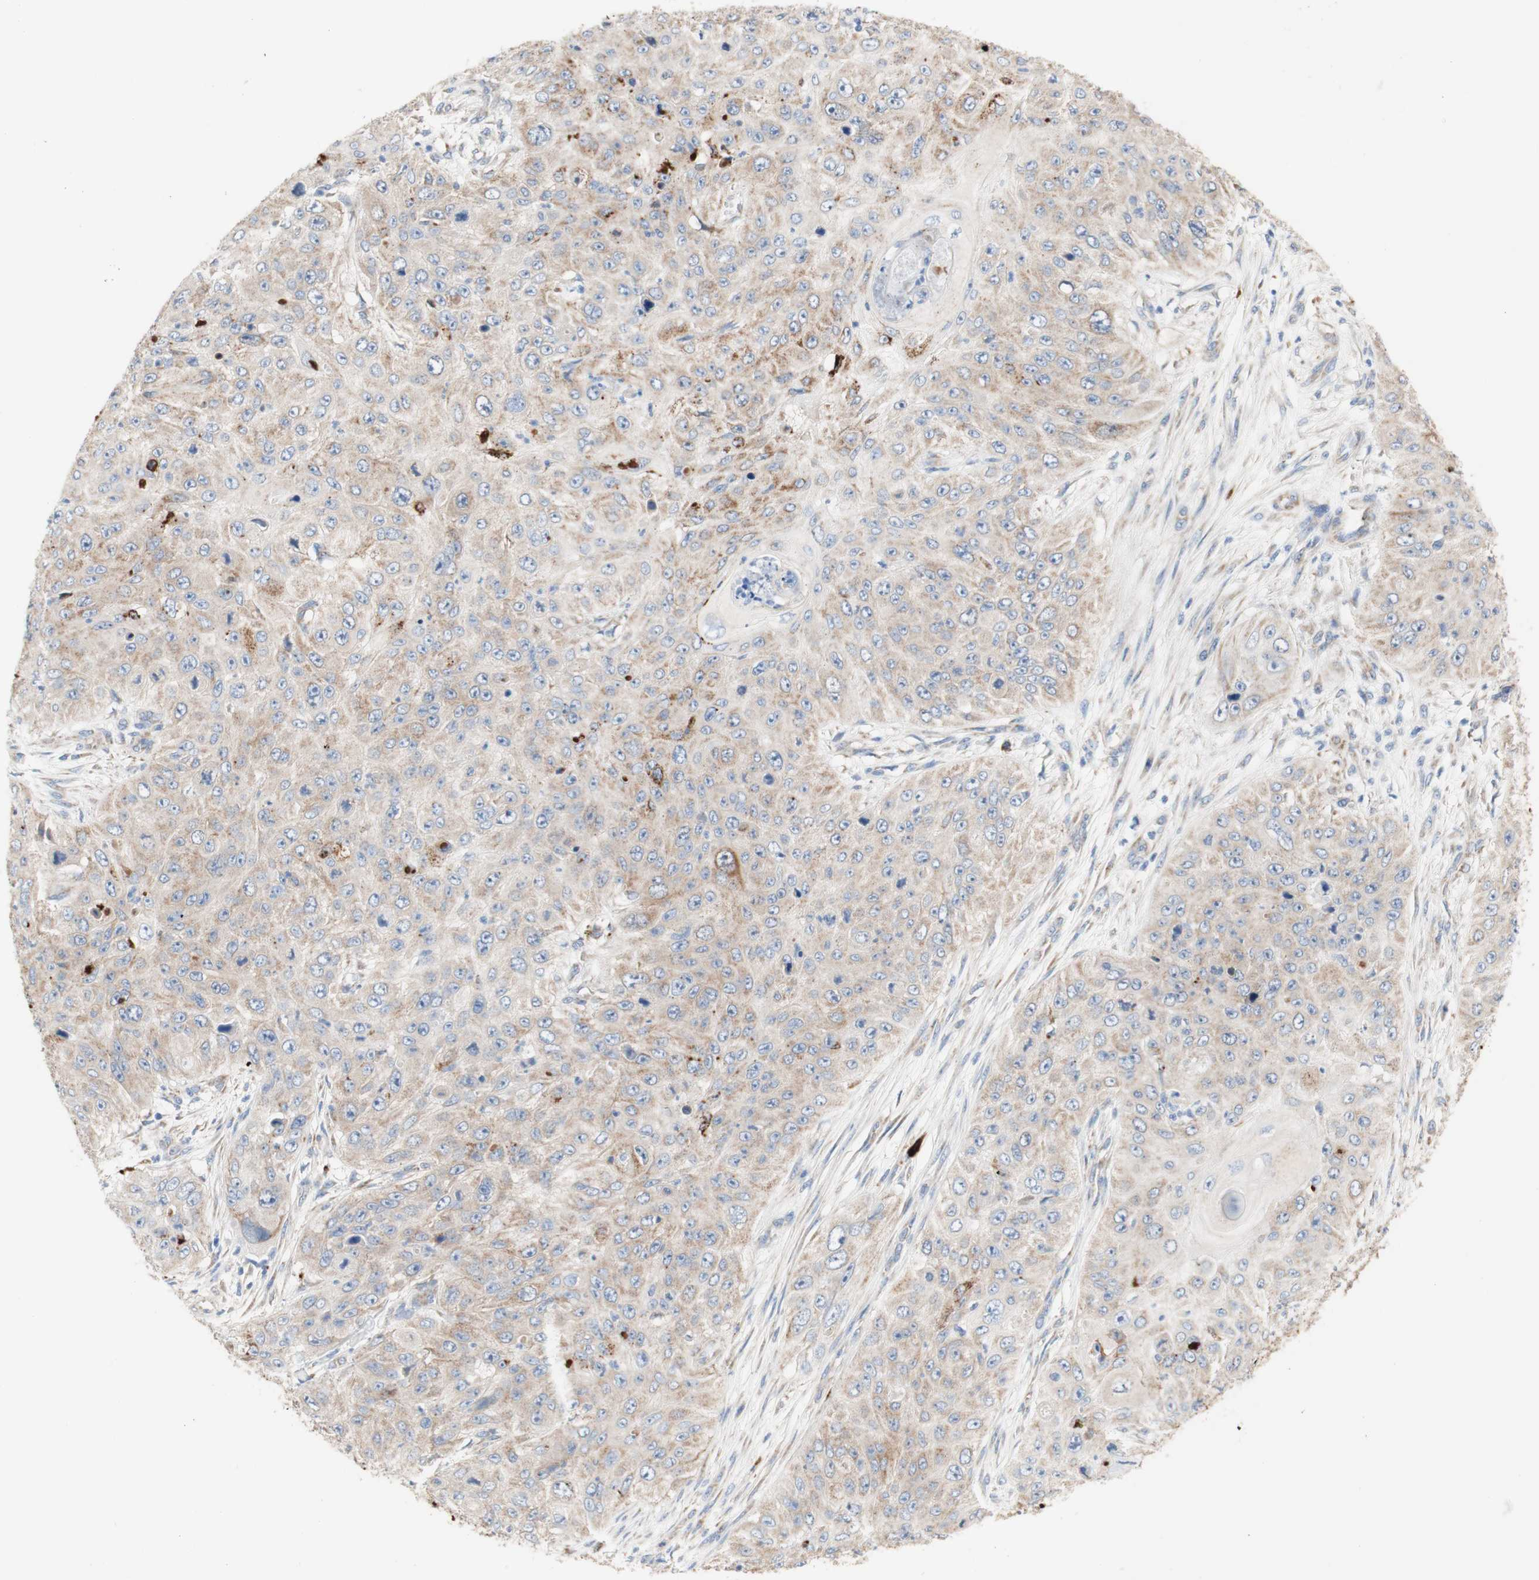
{"staining": {"intensity": "weak", "quantity": ">75%", "location": "cytoplasmic/membranous"}, "tissue": "skin cancer", "cell_type": "Tumor cells", "image_type": "cancer", "snomed": [{"axis": "morphology", "description": "Squamous cell carcinoma, NOS"}, {"axis": "topography", "description": "Skin"}], "caption": "Immunohistochemistry image of human skin squamous cell carcinoma stained for a protein (brown), which shows low levels of weak cytoplasmic/membranous staining in approximately >75% of tumor cells.", "gene": "URB2", "patient": {"sex": "female", "age": 80}}